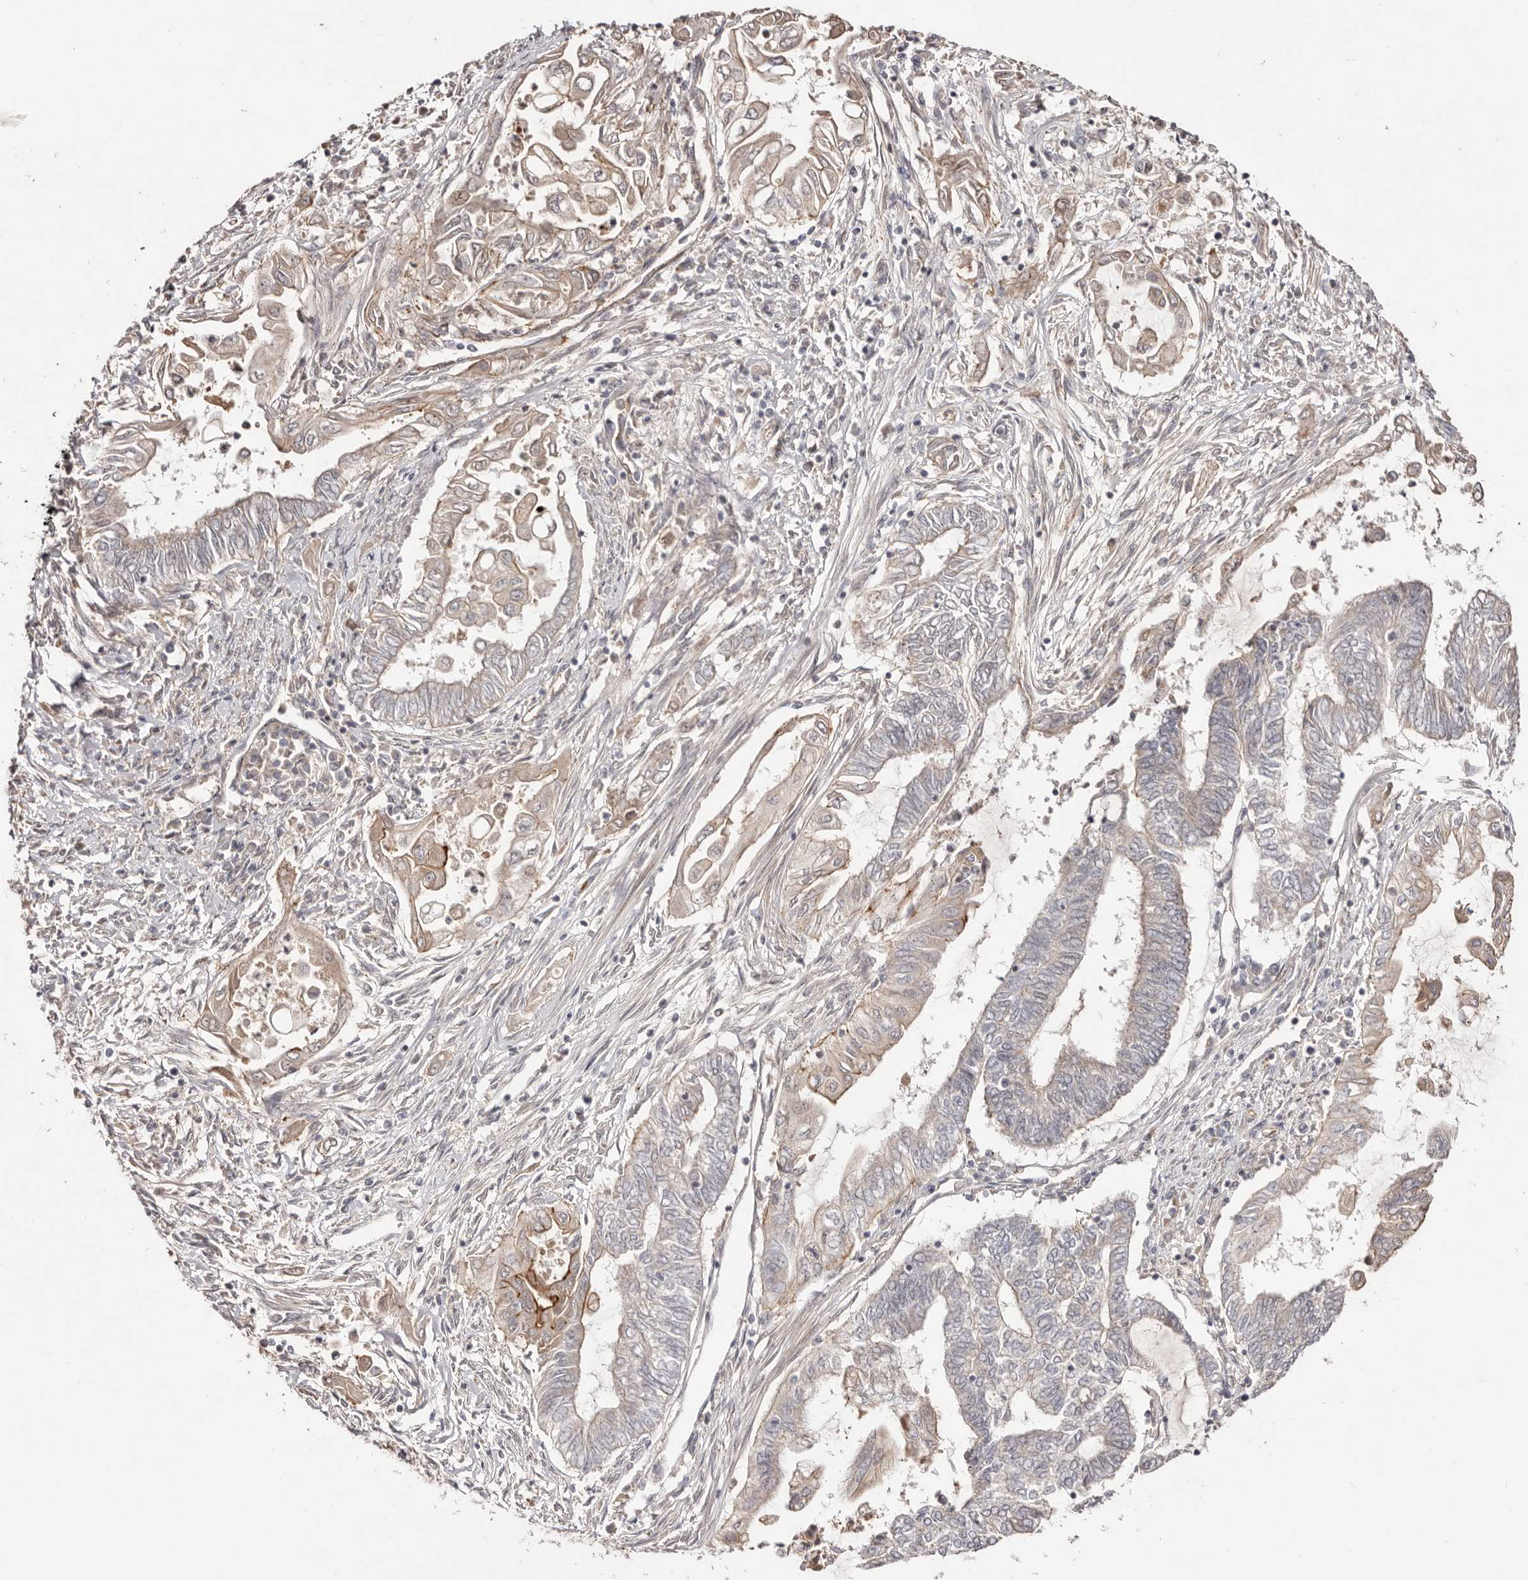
{"staining": {"intensity": "negative", "quantity": "none", "location": "none"}, "tissue": "endometrial cancer", "cell_type": "Tumor cells", "image_type": "cancer", "snomed": [{"axis": "morphology", "description": "Adenocarcinoma, NOS"}, {"axis": "topography", "description": "Uterus"}, {"axis": "topography", "description": "Endometrium"}], "caption": "IHC histopathology image of neoplastic tissue: endometrial cancer stained with DAB (3,3'-diaminobenzidine) reveals no significant protein positivity in tumor cells.", "gene": "EGR3", "patient": {"sex": "female", "age": 70}}